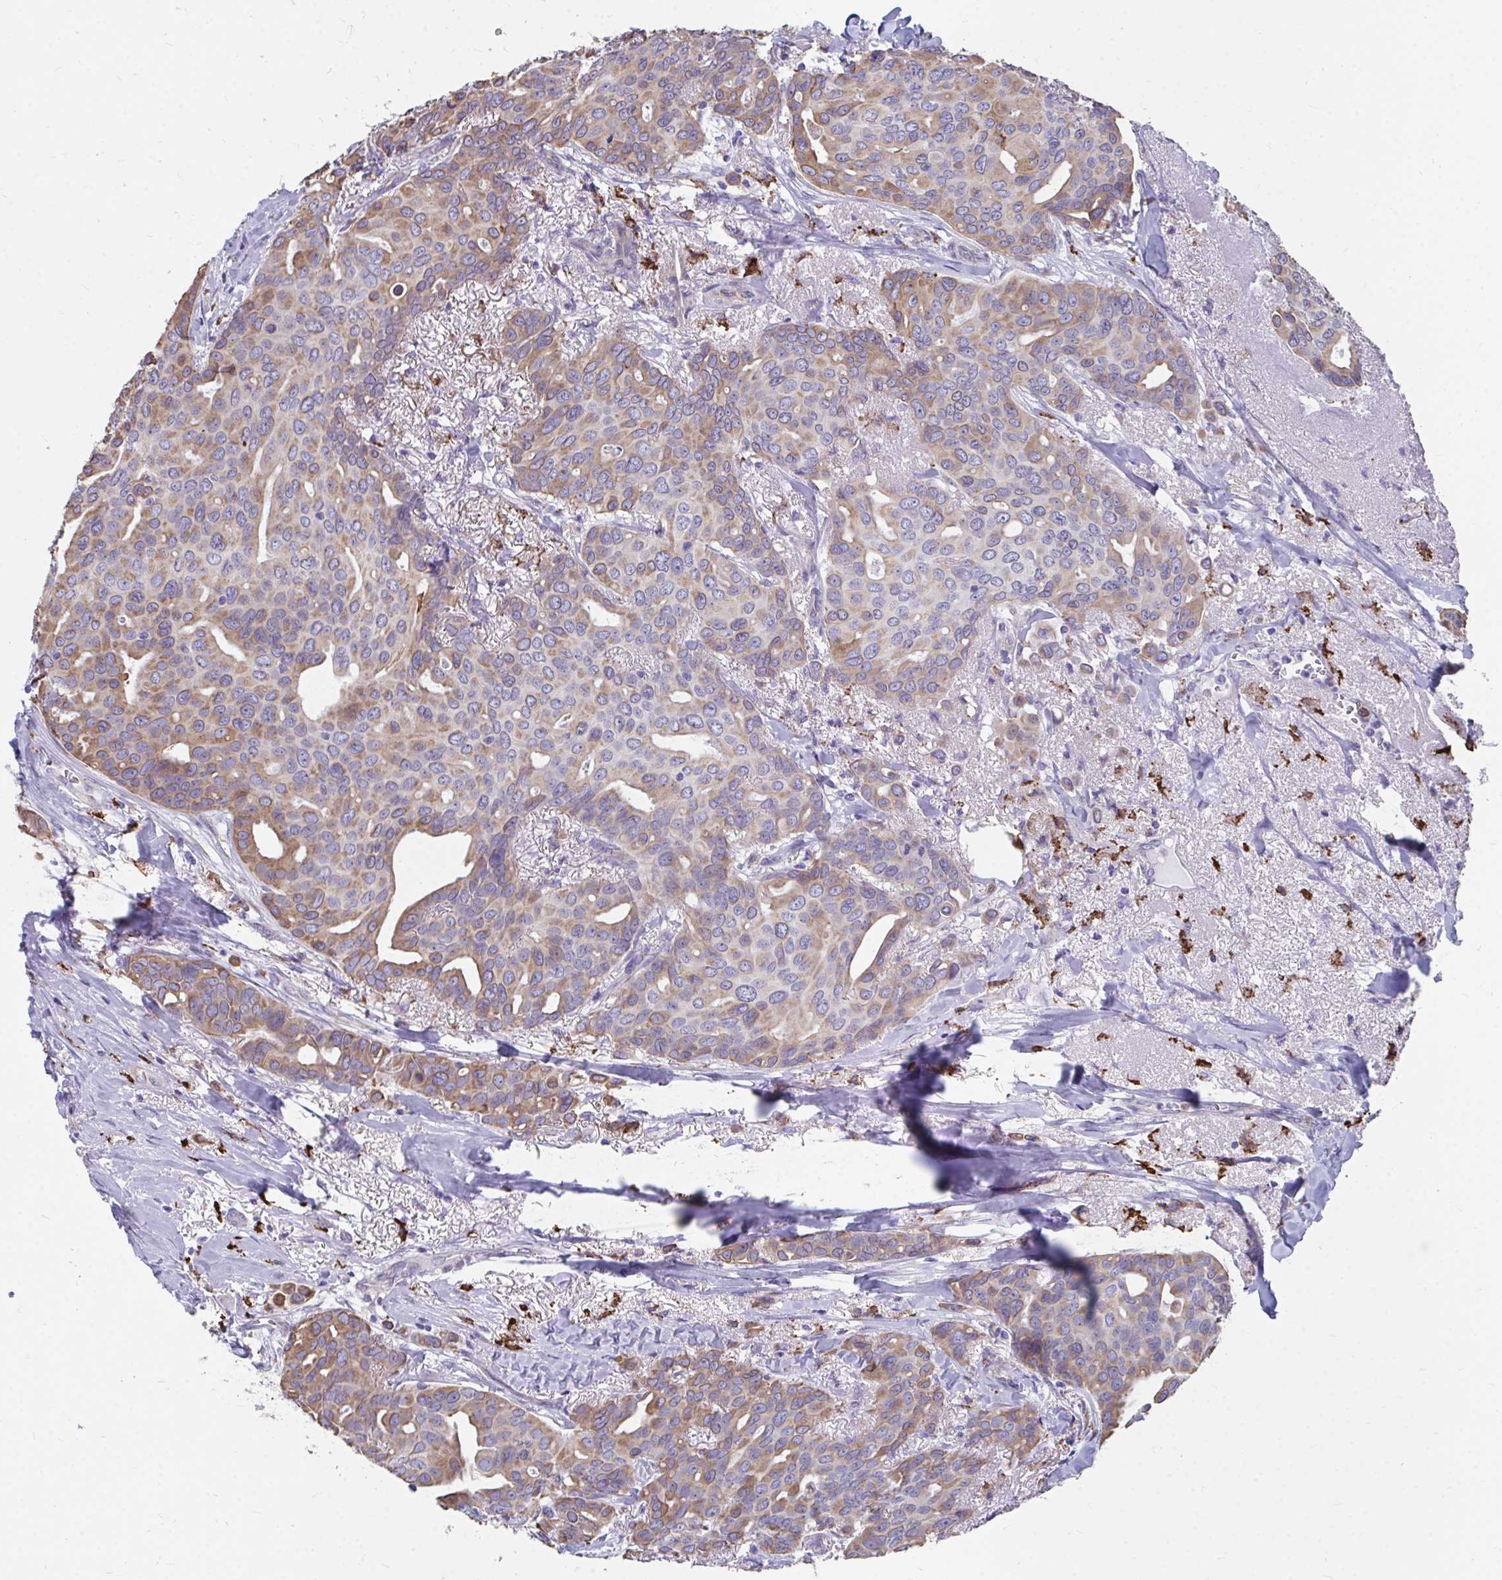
{"staining": {"intensity": "weak", "quantity": ">75%", "location": "cytoplasmic/membranous"}, "tissue": "breast cancer", "cell_type": "Tumor cells", "image_type": "cancer", "snomed": [{"axis": "morphology", "description": "Duct carcinoma"}, {"axis": "topography", "description": "Breast"}], "caption": "IHC micrograph of neoplastic tissue: breast cancer (invasive ductal carcinoma) stained using immunohistochemistry (IHC) displays low levels of weak protein expression localized specifically in the cytoplasmic/membranous of tumor cells, appearing as a cytoplasmic/membranous brown color.", "gene": "CD163", "patient": {"sex": "female", "age": 54}}